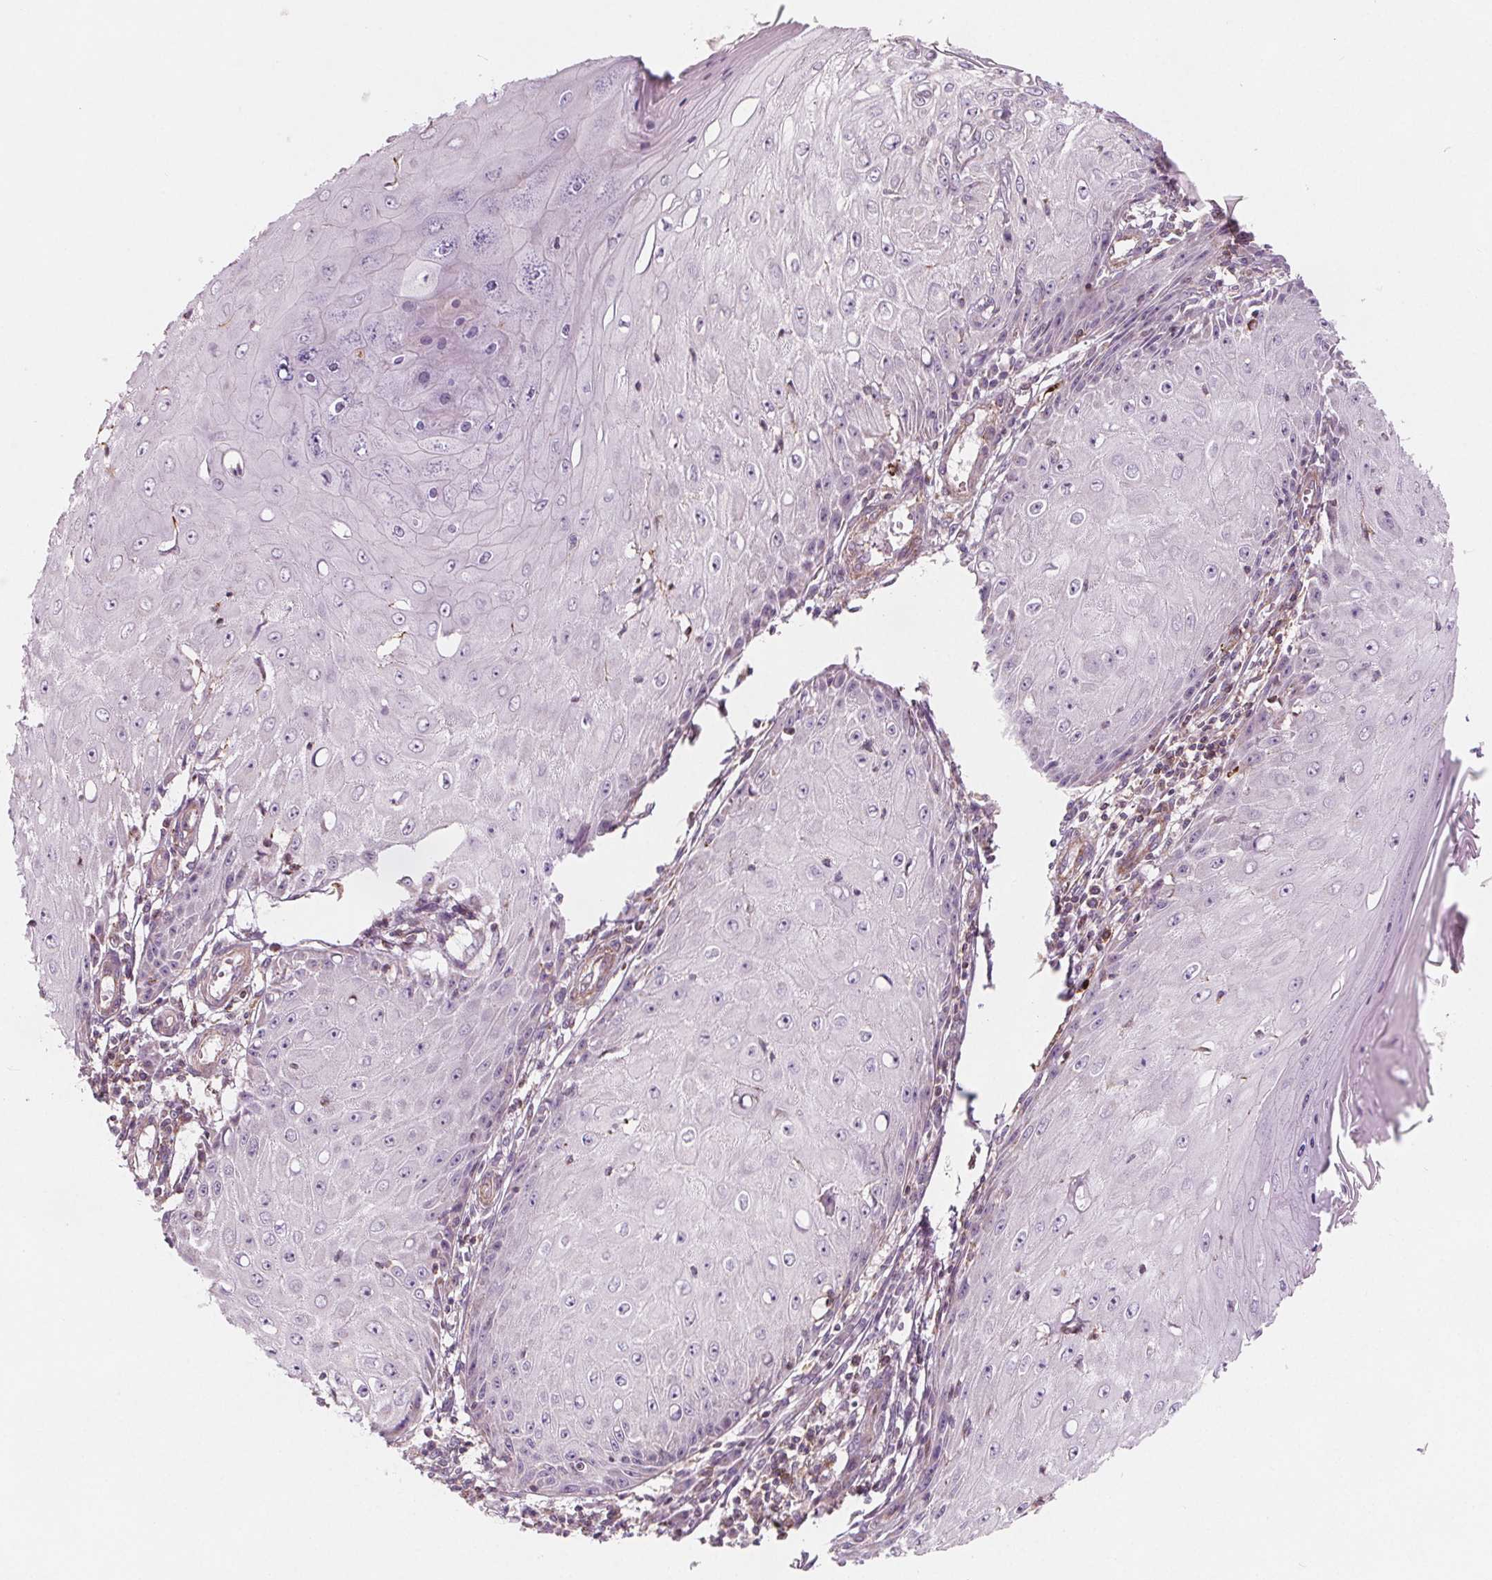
{"staining": {"intensity": "negative", "quantity": "none", "location": "none"}, "tissue": "skin cancer", "cell_type": "Tumor cells", "image_type": "cancer", "snomed": [{"axis": "morphology", "description": "Squamous cell carcinoma, NOS"}, {"axis": "topography", "description": "Skin"}], "caption": "Immunohistochemical staining of skin squamous cell carcinoma exhibits no significant positivity in tumor cells.", "gene": "ADAM33", "patient": {"sex": "female", "age": 73}}